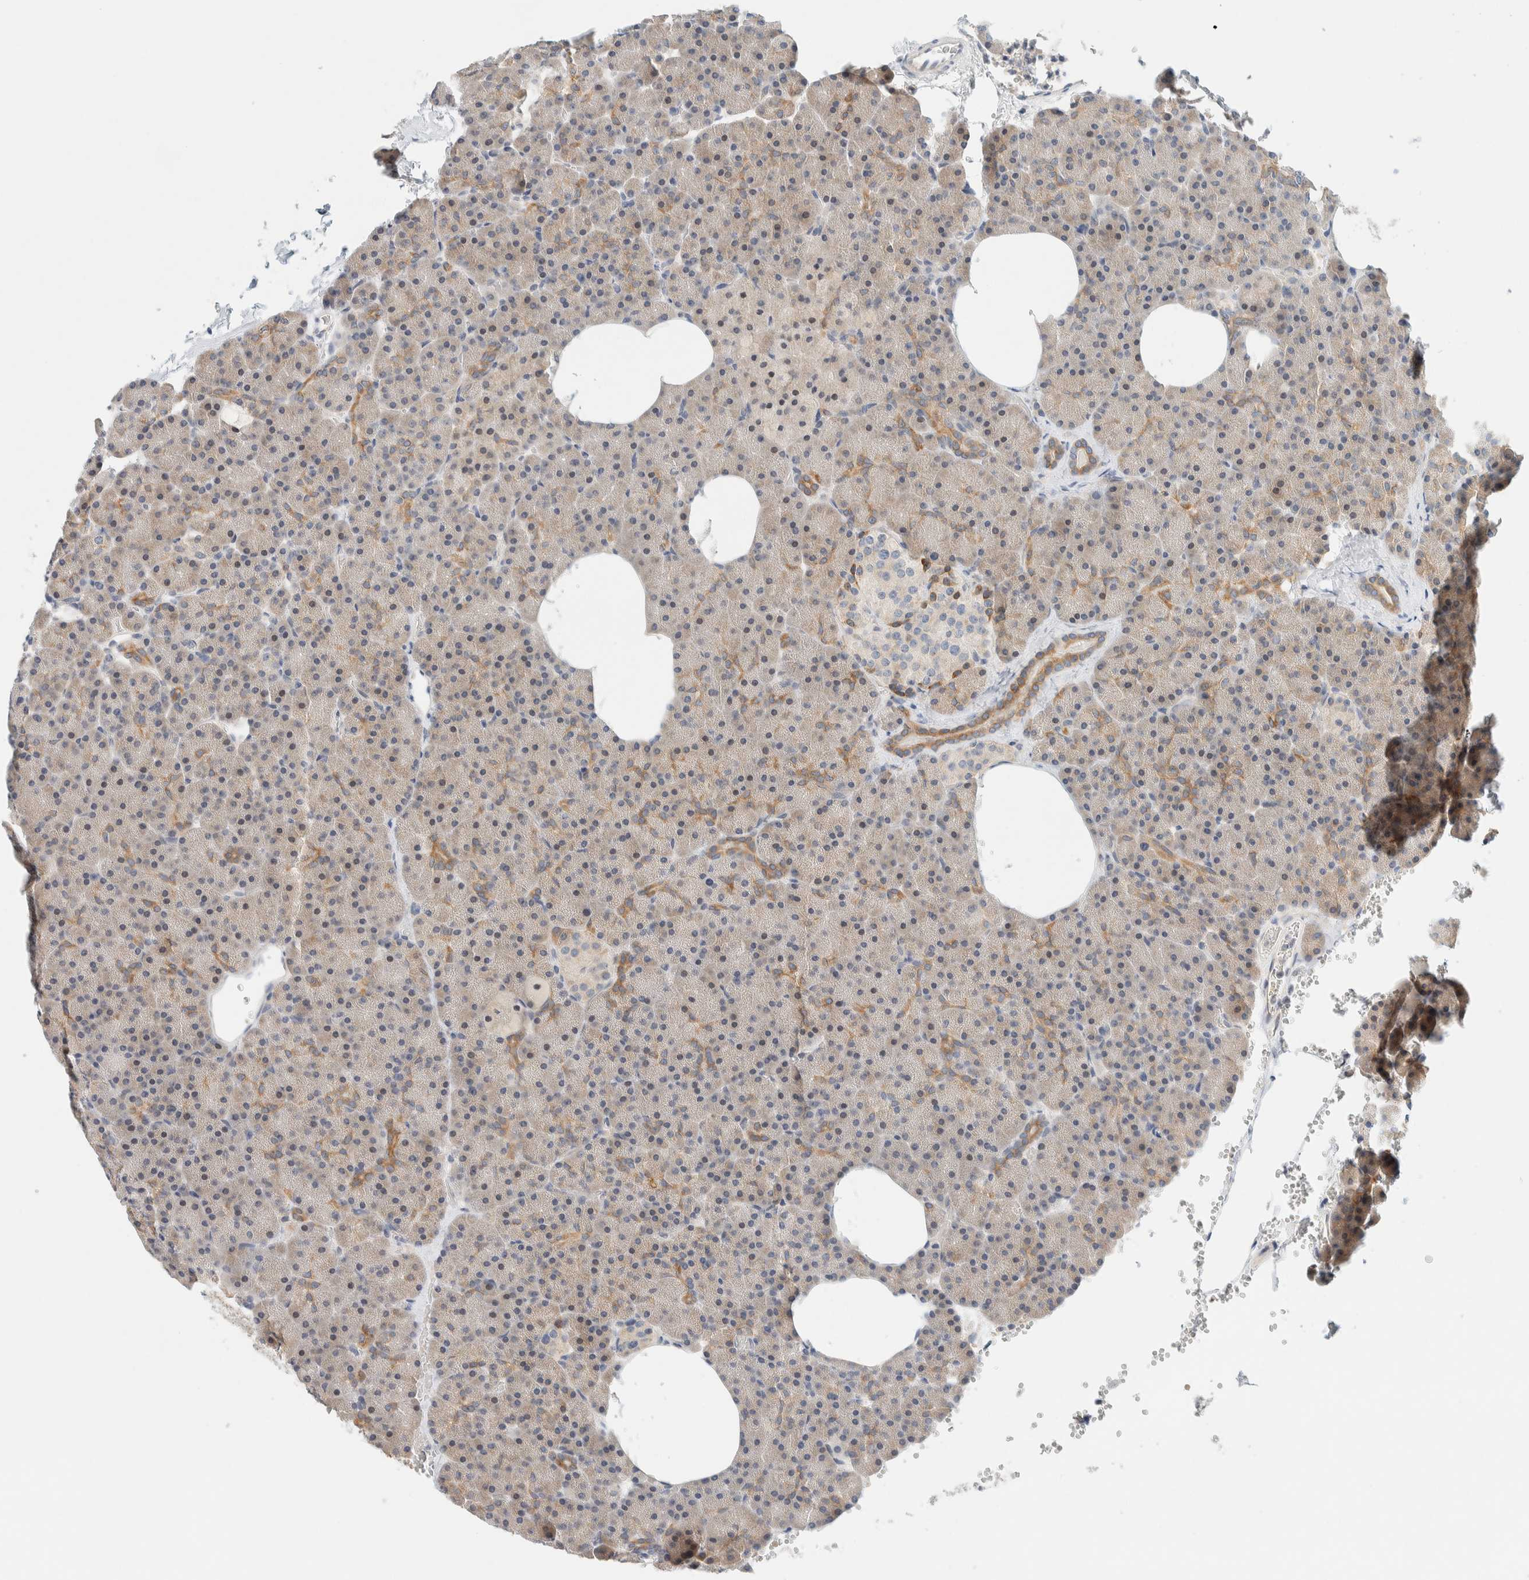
{"staining": {"intensity": "moderate", "quantity": "<25%", "location": "cytoplasmic/membranous"}, "tissue": "pancreas", "cell_type": "Exocrine glandular cells", "image_type": "normal", "snomed": [{"axis": "morphology", "description": "Normal tissue, NOS"}, {"axis": "morphology", "description": "Carcinoid, malignant, NOS"}, {"axis": "topography", "description": "Pancreas"}], "caption": "Normal pancreas demonstrates moderate cytoplasmic/membranous positivity in about <25% of exocrine glandular cells, visualized by immunohistochemistry.", "gene": "SUMF2", "patient": {"sex": "female", "age": 35}}